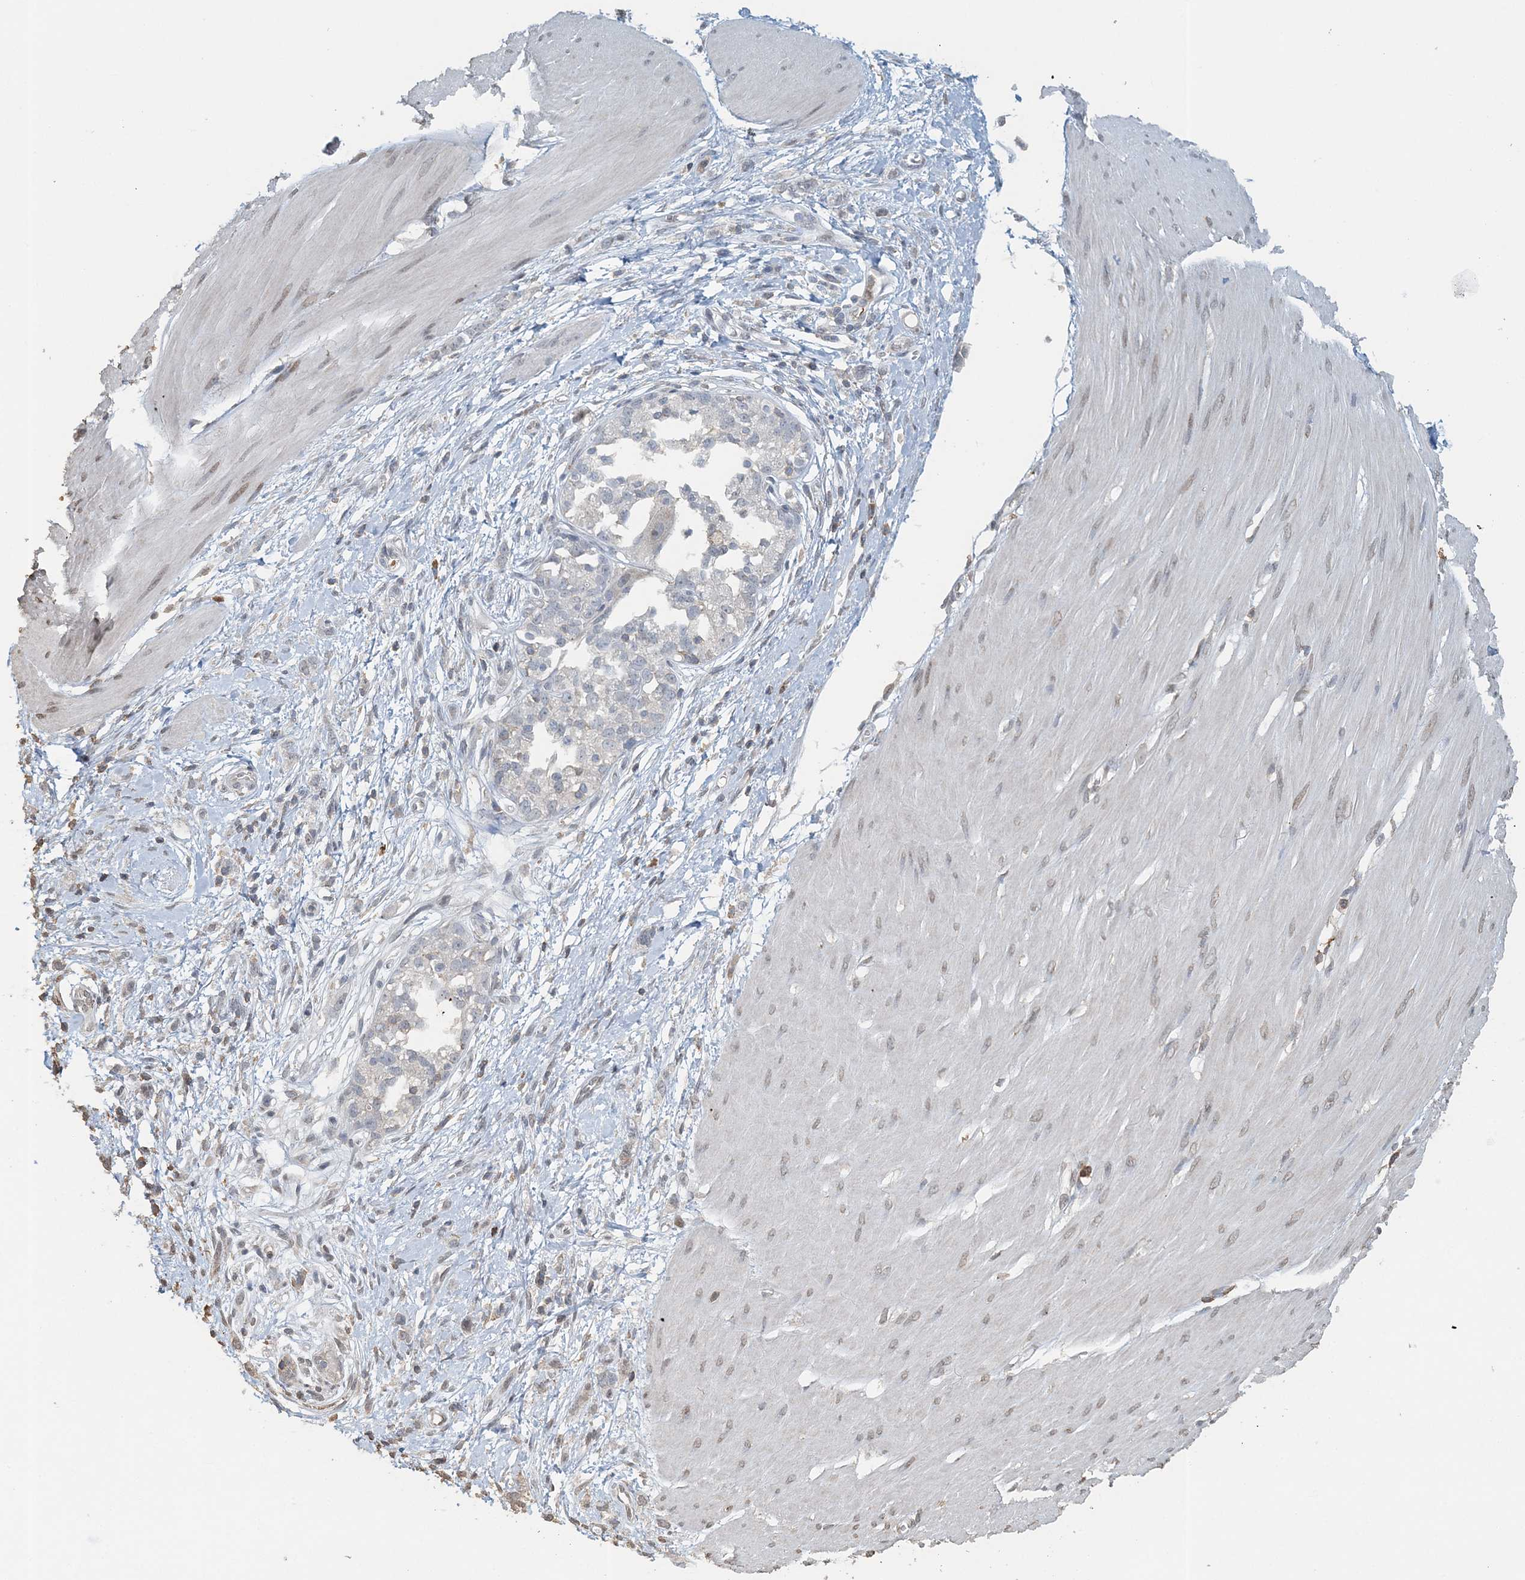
{"staining": {"intensity": "negative", "quantity": "none", "location": "none"}, "tissue": "stomach cancer", "cell_type": "Tumor cells", "image_type": "cancer", "snomed": [{"axis": "morphology", "description": "Adenocarcinoma, NOS"}, {"axis": "topography", "description": "Stomach"}], "caption": "Histopathology image shows no protein staining in tumor cells of stomach cancer tissue.", "gene": "FAM110A", "patient": {"sex": "female", "age": 76}}